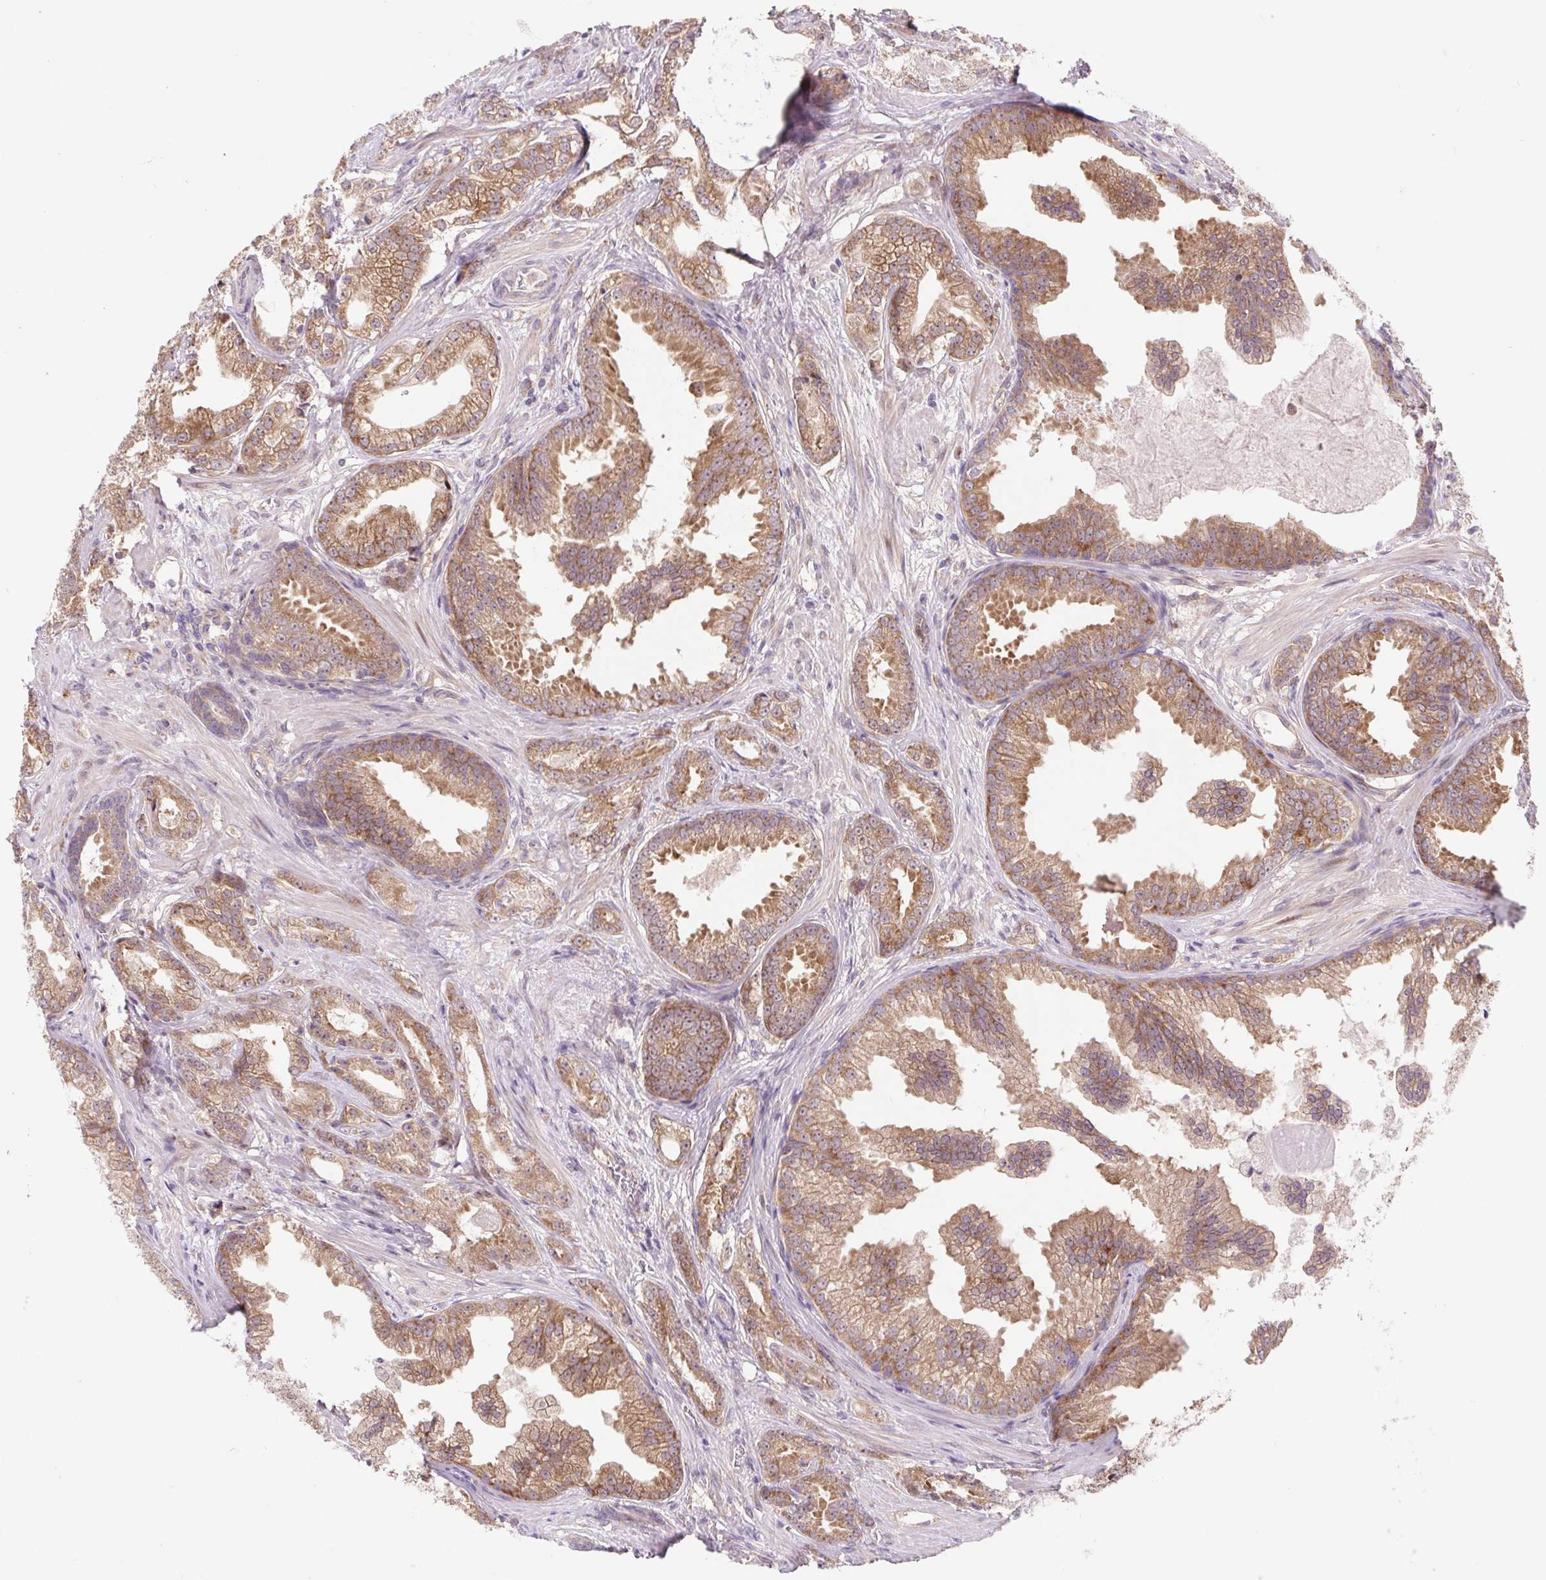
{"staining": {"intensity": "moderate", "quantity": ">75%", "location": "cytoplasmic/membranous"}, "tissue": "prostate cancer", "cell_type": "Tumor cells", "image_type": "cancer", "snomed": [{"axis": "morphology", "description": "Adenocarcinoma, Low grade"}, {"axis": "topography", "description": "Prostate"}], "caption": "Immunohistochemical staining of prostate cancer (adenocarcinoma (low-grade)) demonstrates medium levels of moderate cytoplasmic/membranous protein positivity in approximately >75% of tumor cells.", "gene": "HFE", "patient": {"sex": "male", "age": 65}}